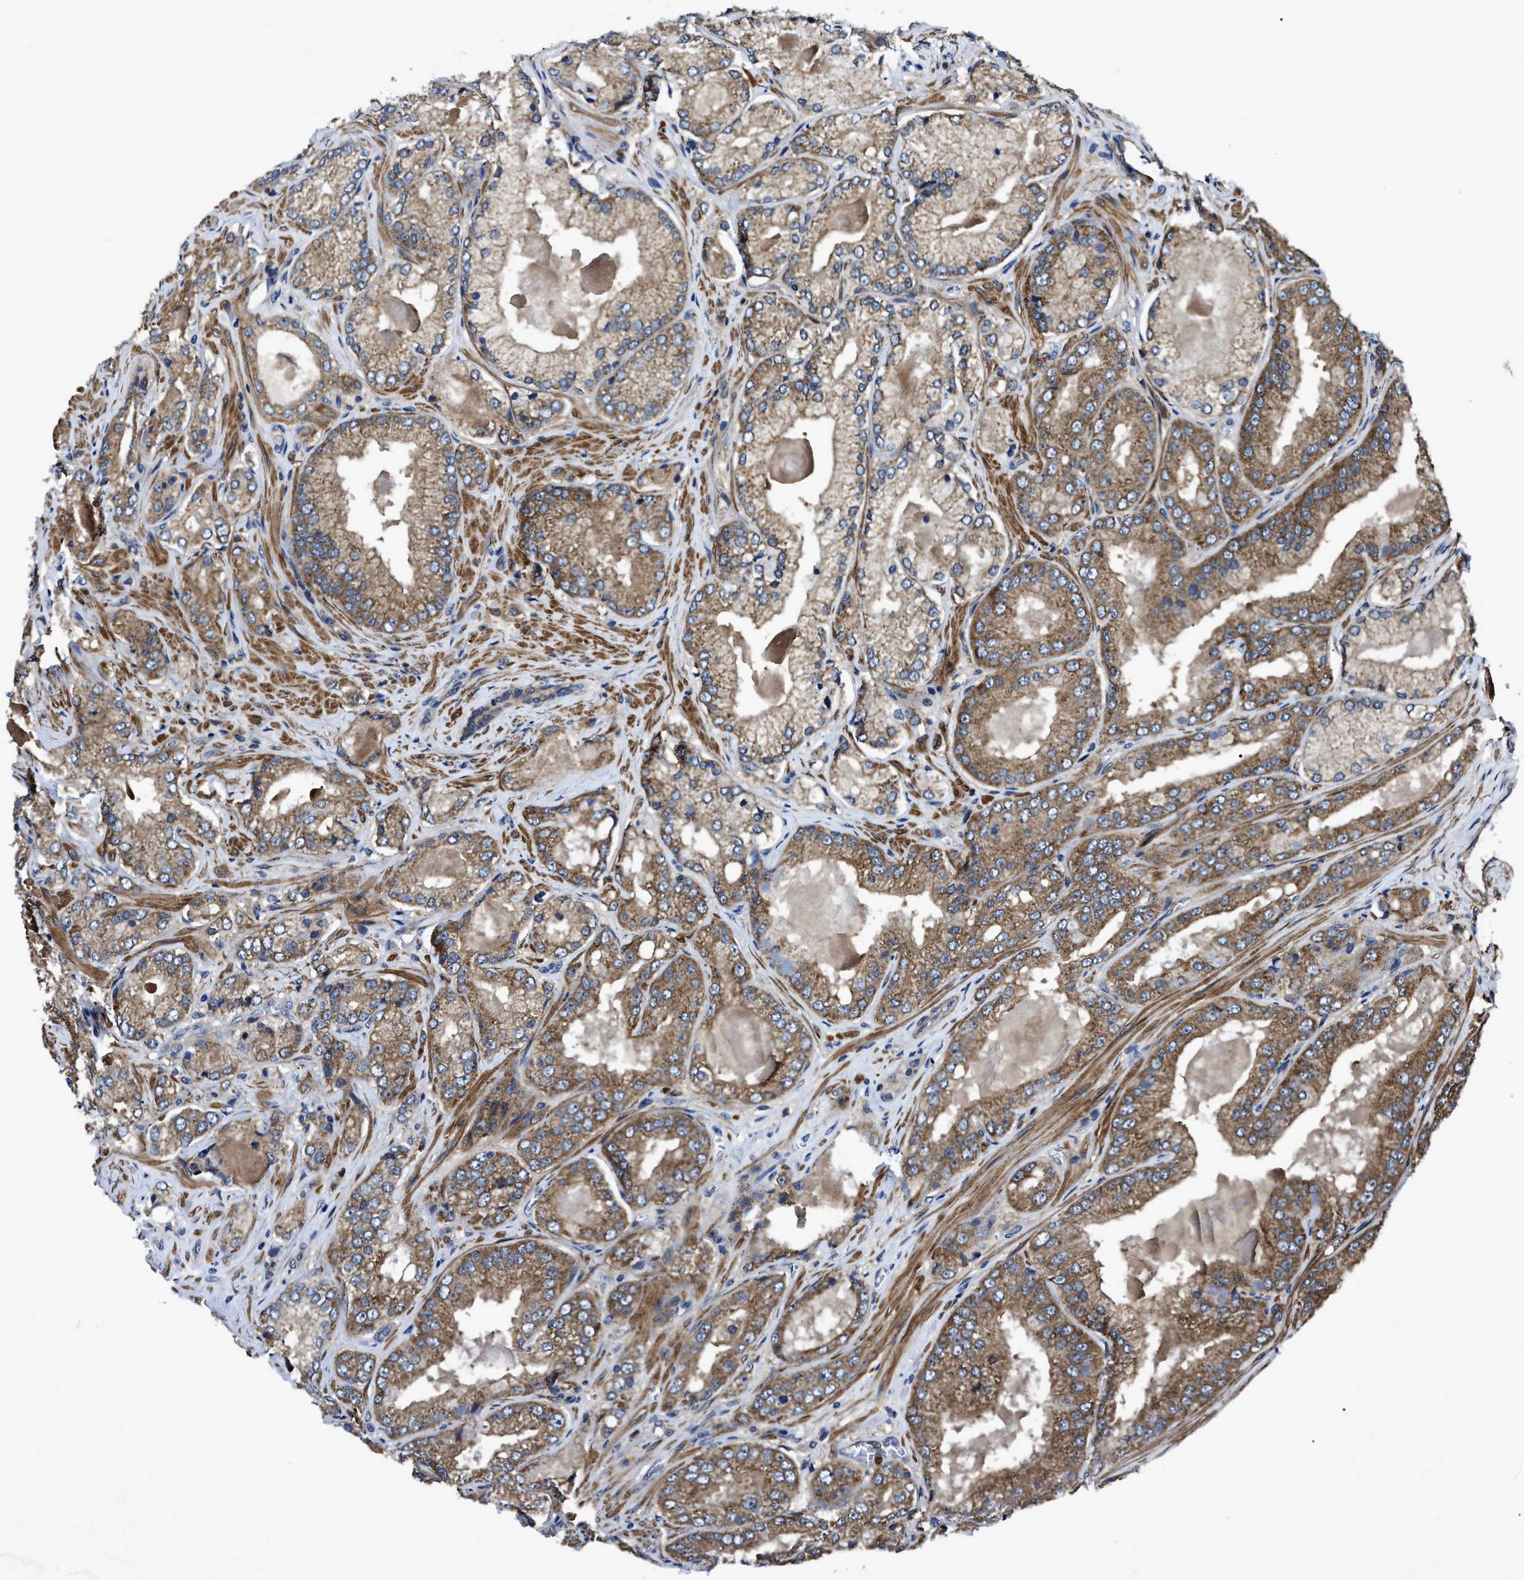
{"staining": {"intensity": "moderate", "quantity": ">75%", "location": "cytoplasmic/membranous"}, "tissue": "prostate cancer", "cell_type": "Tumor cells", "image_type": "cancer", "snomed": [{"axis": "morphology", "description": "Adenocarcinoma, Low grade"}, {"axis": "topography", "description": "Prostate"}], "caption": "Immunohistochemical staining of human prostate adenocarcinoma (low-grade) exhibits medium levels of moderate cytoplasmic/membranous protein staining in about >75% of tumor cells. (Stains: DAB (3,3'-diaminobenzidine) in brown, nuclei in blue, Microscopy: brightfield microscopy at high magnification).", "gene": "PPWD1", "patient": {"sex": "male", "age": 65}}